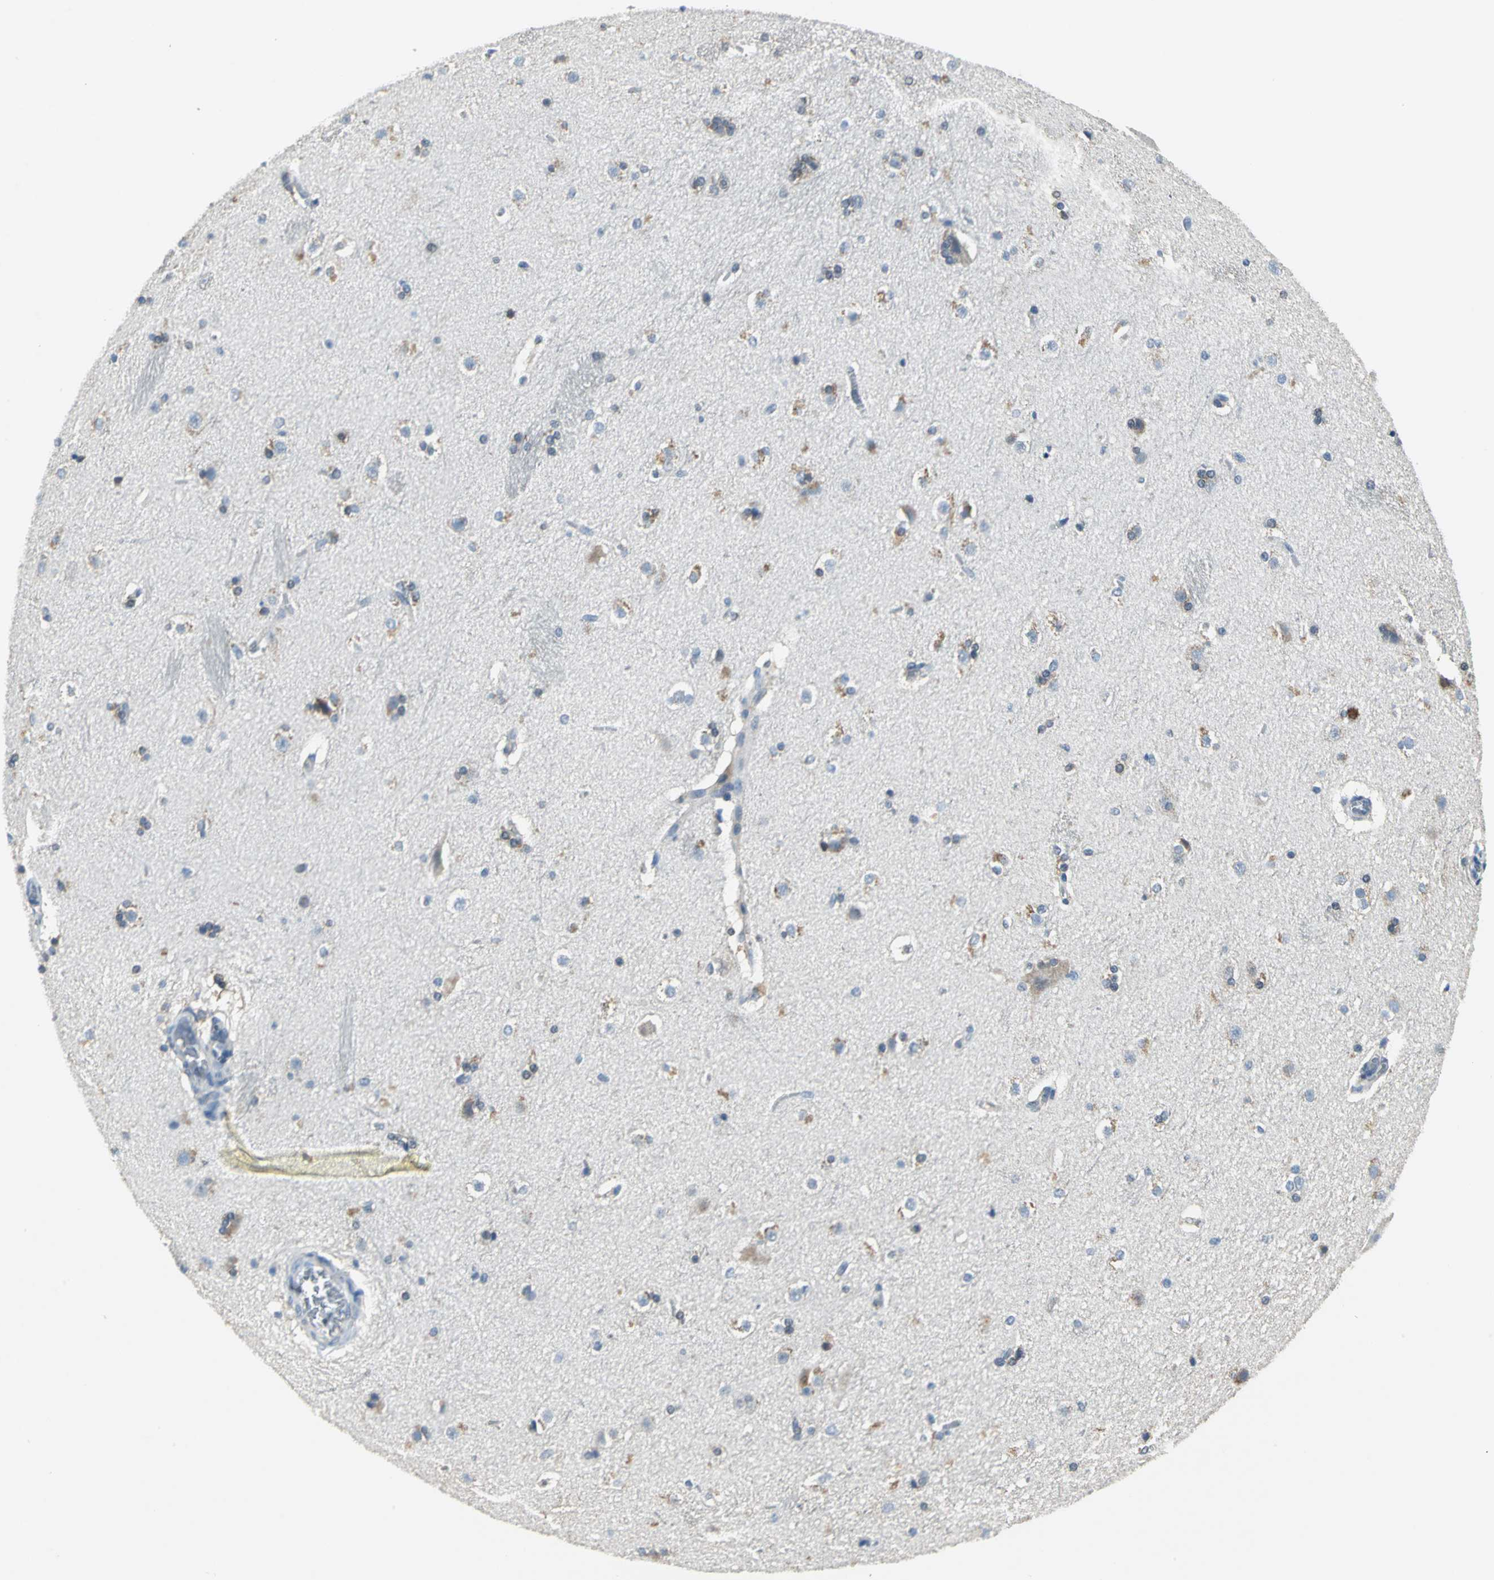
{"staining": {"intensity": "moderate", "quantity": "<25%", "location": "cytoplasmic/membranous"}, "tissue": "caudate", "cell_type": "Glial cells", "image_type": "normal", "snomed": [{"axis": "morphology", "description": "Normal tissue, NOS"}, {"axis": "topography", "description": "Lateral ventricle wall"}], "caption": "High-power microscopy captured an immunohistochemistry (IHC) micrograph of benign caudate, revealing moderate cytoplasmic/membranous positivity in about <25% of glial cells. (IHC, brightfield microscopy, high magnification).", "gene": "ZNF415", "patient": {"sex": "female", "age": 19}}